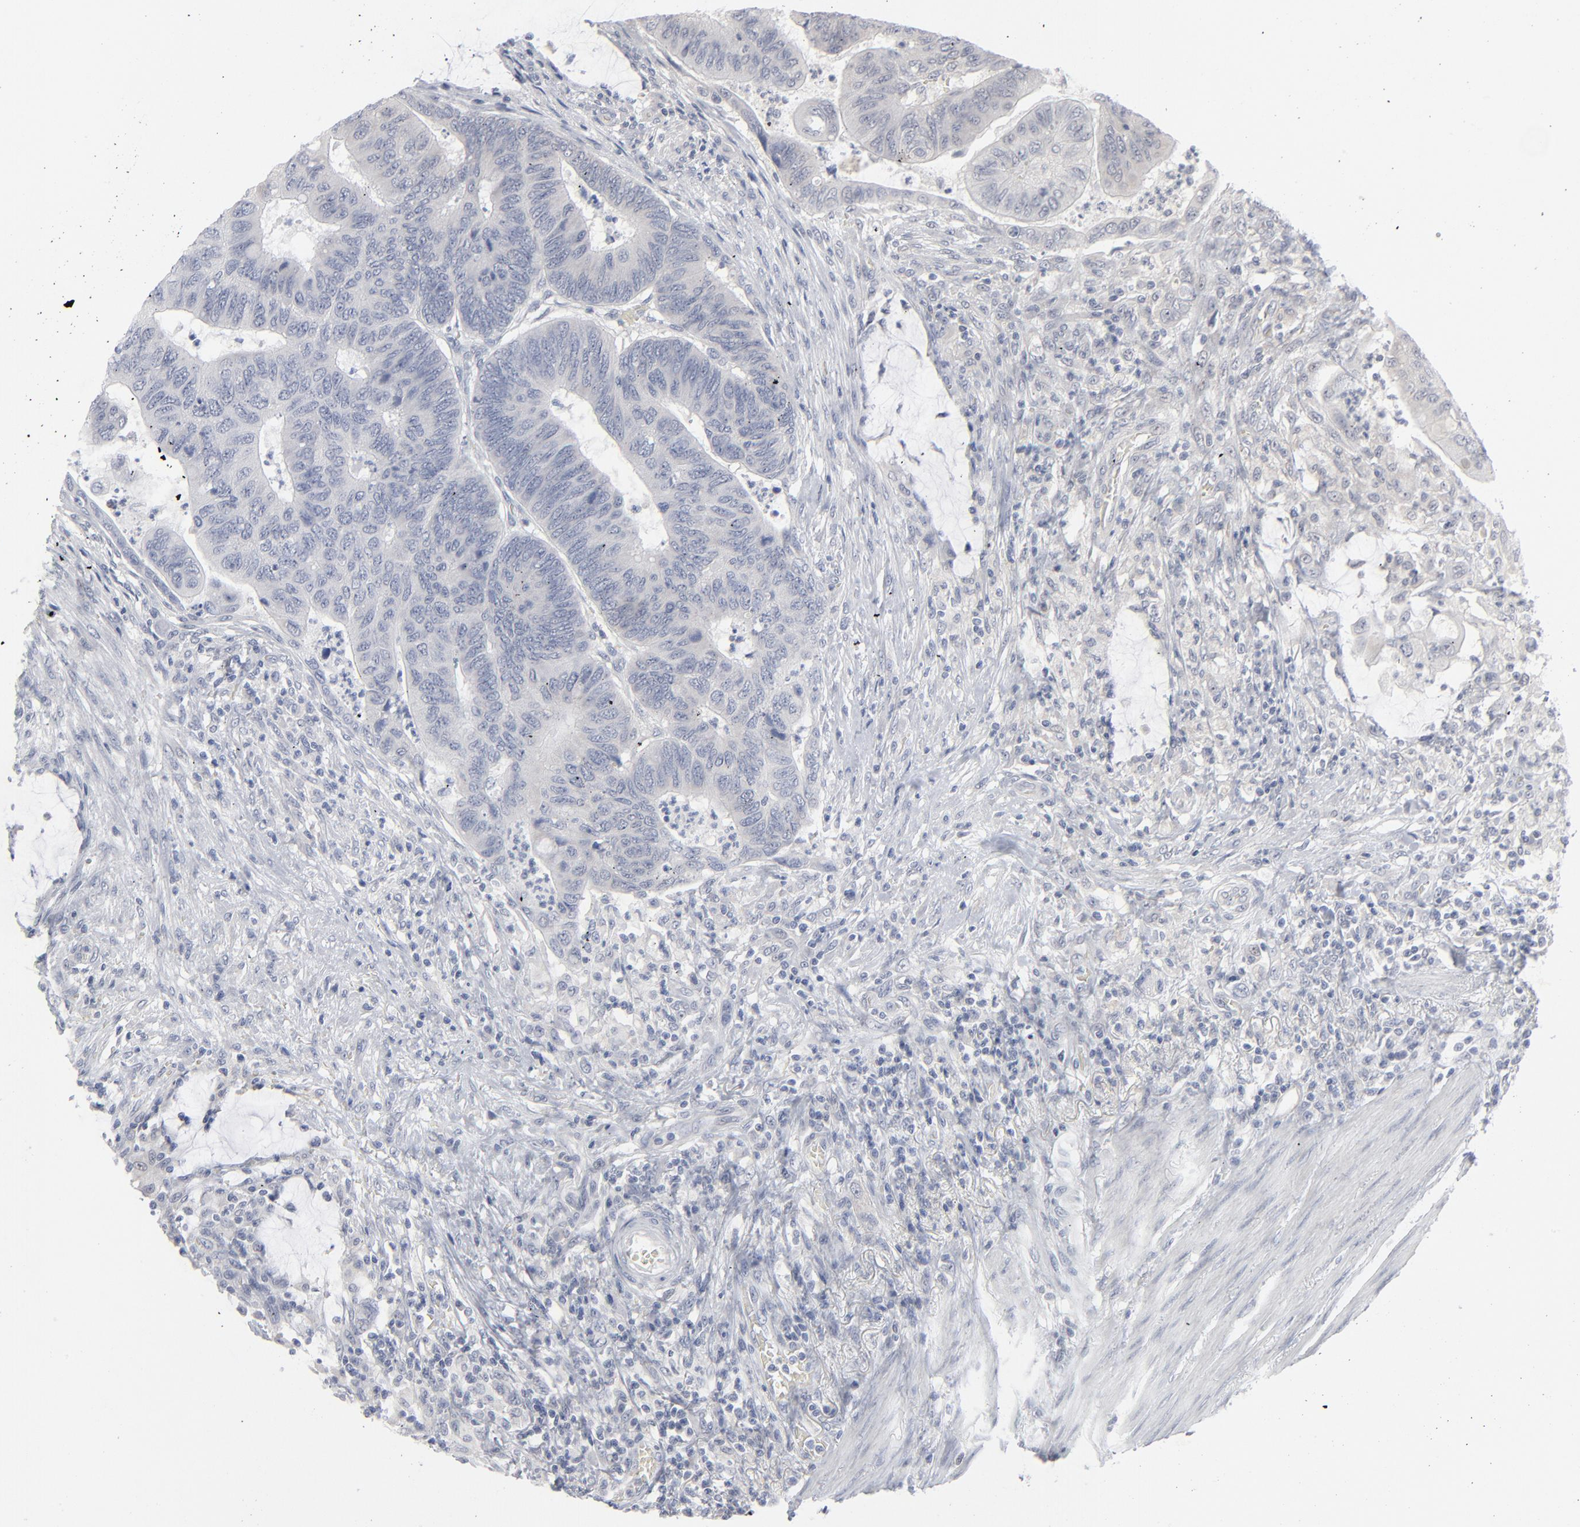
{"staining": {"intensity": "negative", "quantity": "none", "location": "none"}, "tissue": "colorectal cancer", "cell_type": "Tumor cells", "image_type": "cancer", "snomed": [{"axis": "morphology", "description": "Normal tissue, NOS"}, {"axis": "morphology", "description": "Adenocarcinoma, NOS"}, {"axis": "topography", "description": "Rectum"}], "caption": "A photomicrograph of human adenocarcinoma (colorectal) is negative for staining in tumor cells. (DAB immunohistochemistry, high magnification).", "gene": "PAGE1", "patient": {"sex": "male", "age": 92}}